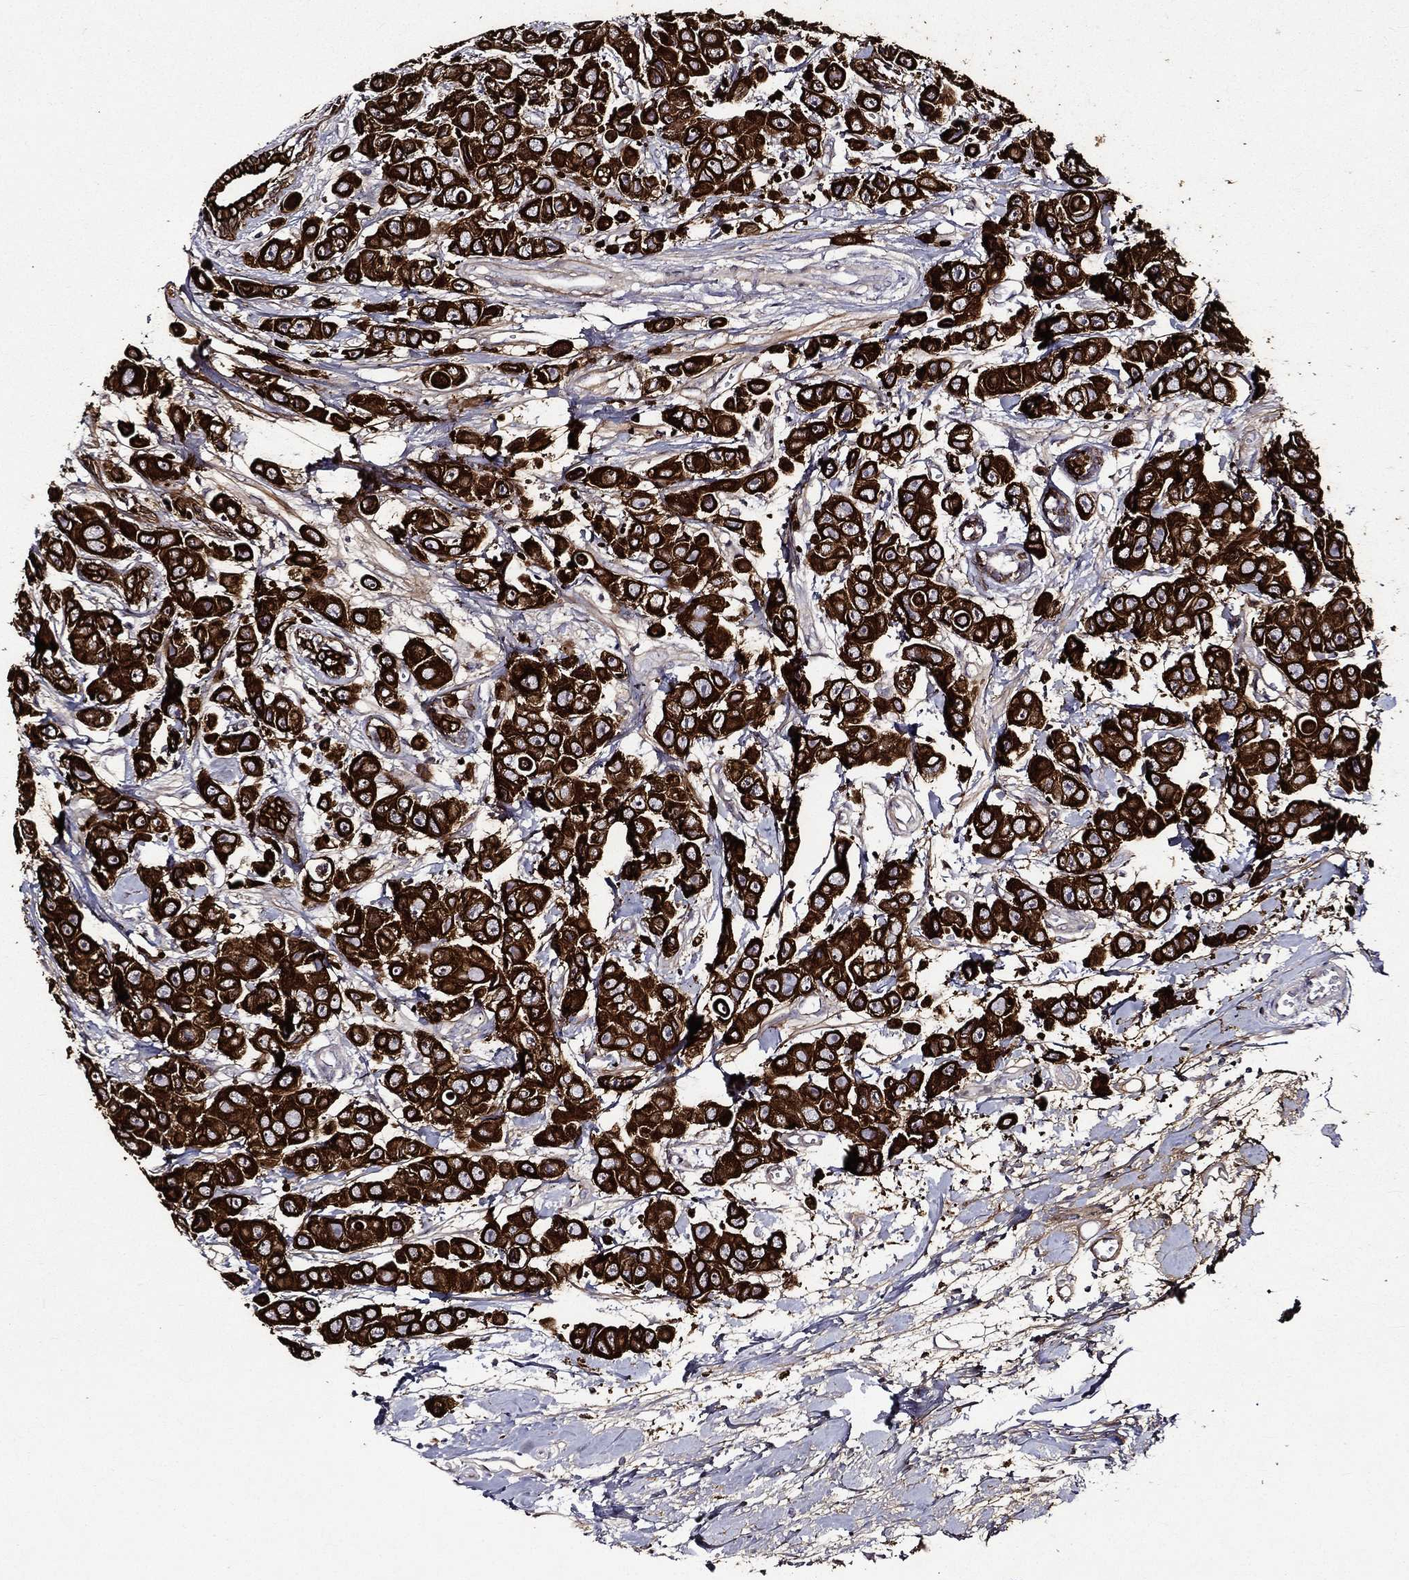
{"staining": {"intensity": "strong", "quantity": ">75%", "location": "cytoplasmic/membranous"}, "tissue": "breast cancer", "cell_type": "Tumor cells", "image_type": "cancer", "snomed": [{"axis": "morphology", "description": "Duct carcinoma"}, {"axis": "topography", "description": "Breast"}], "caption": "Breast cancer tissue displays strong cytoplasmic/membranous staining in about >75% of tumor cells (Brightfield microscopy of DAB IHC at high magnification).", "gene": "KRT7", "patient": {"sex": "female", "age": 35}}